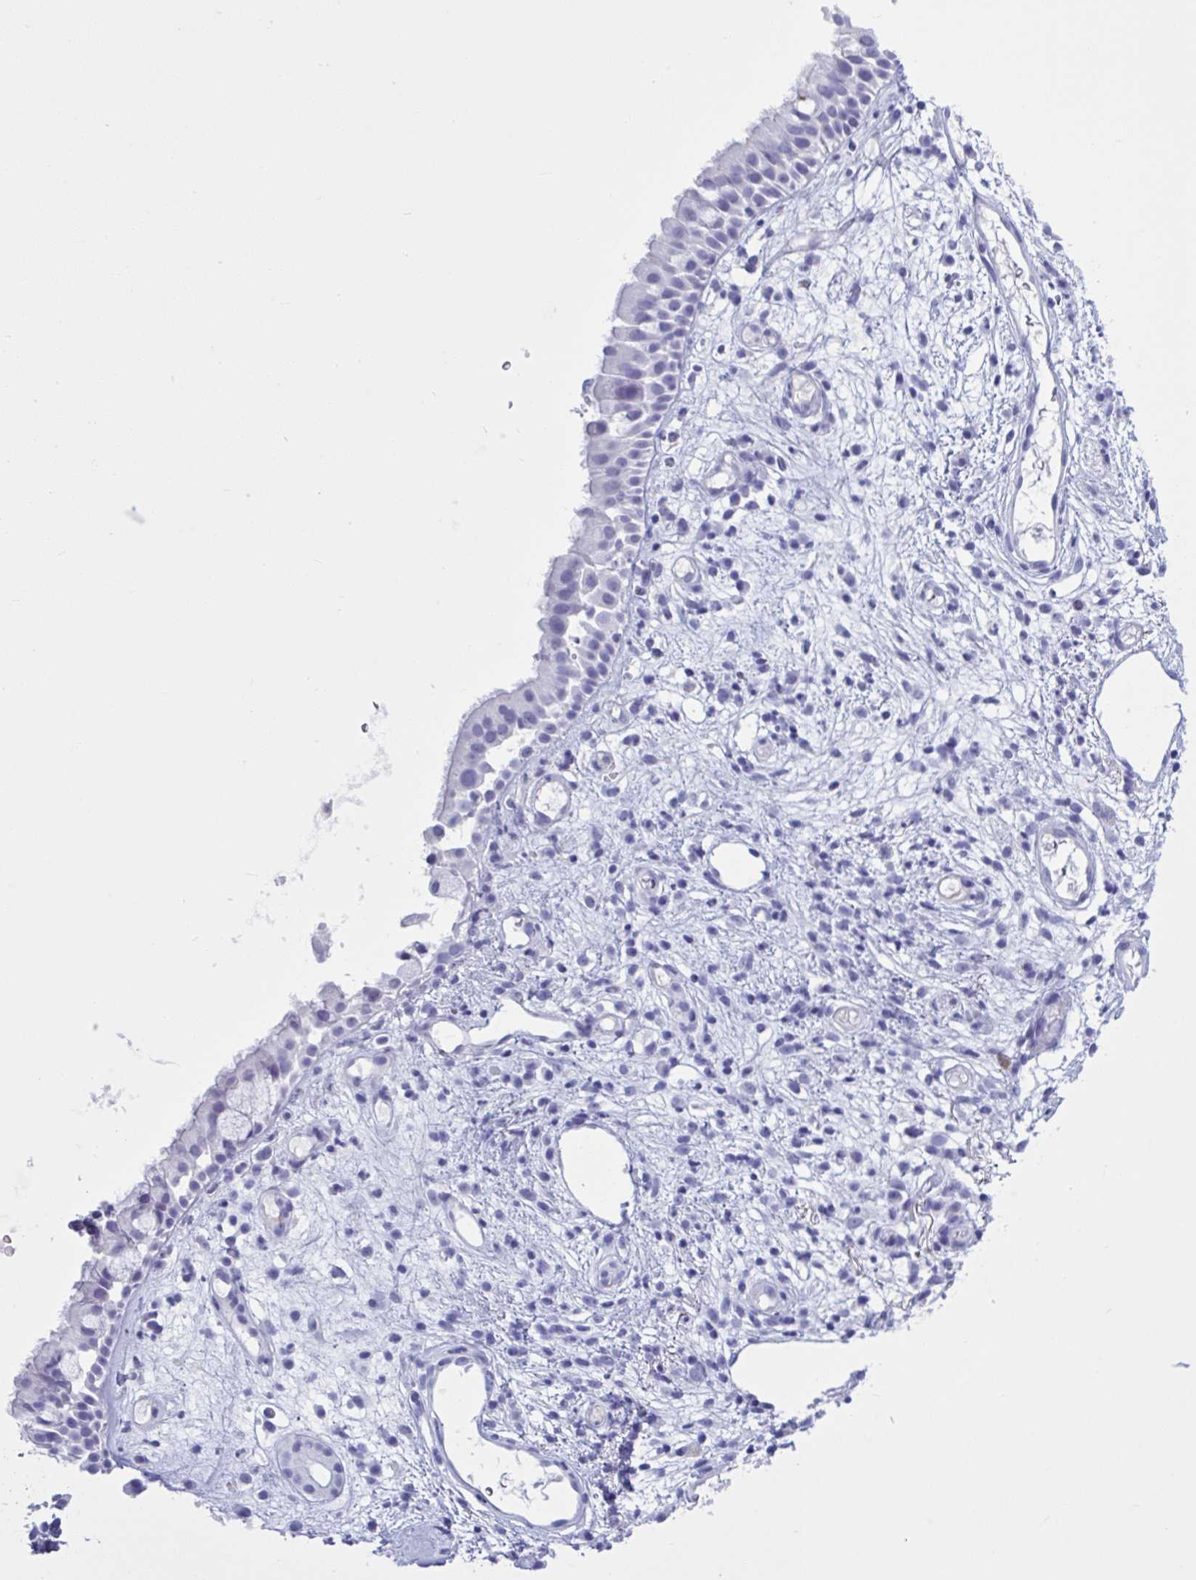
{"staining": {"intensity": "negative", "quantity": "none", "location": "none"}, "tissue": "nasopharynx", "cell_type": "Respiratory epithelial cells", "image_type": "normal", "snomed": [{"axis": "morphology", "description": "Normal tissue, NOS"}, {"axis": "morphology", "description": "Inflammation, NOS"}, {"axis": "topography", "description": "Nasopharynx"}], "caption": "Immunohistochemistry (IHC) of normal human nasopharynx displays no positivity in respiratory epithelial cells.", "gene": "USP35", "patient": {"sex": "male", "age": 54}}